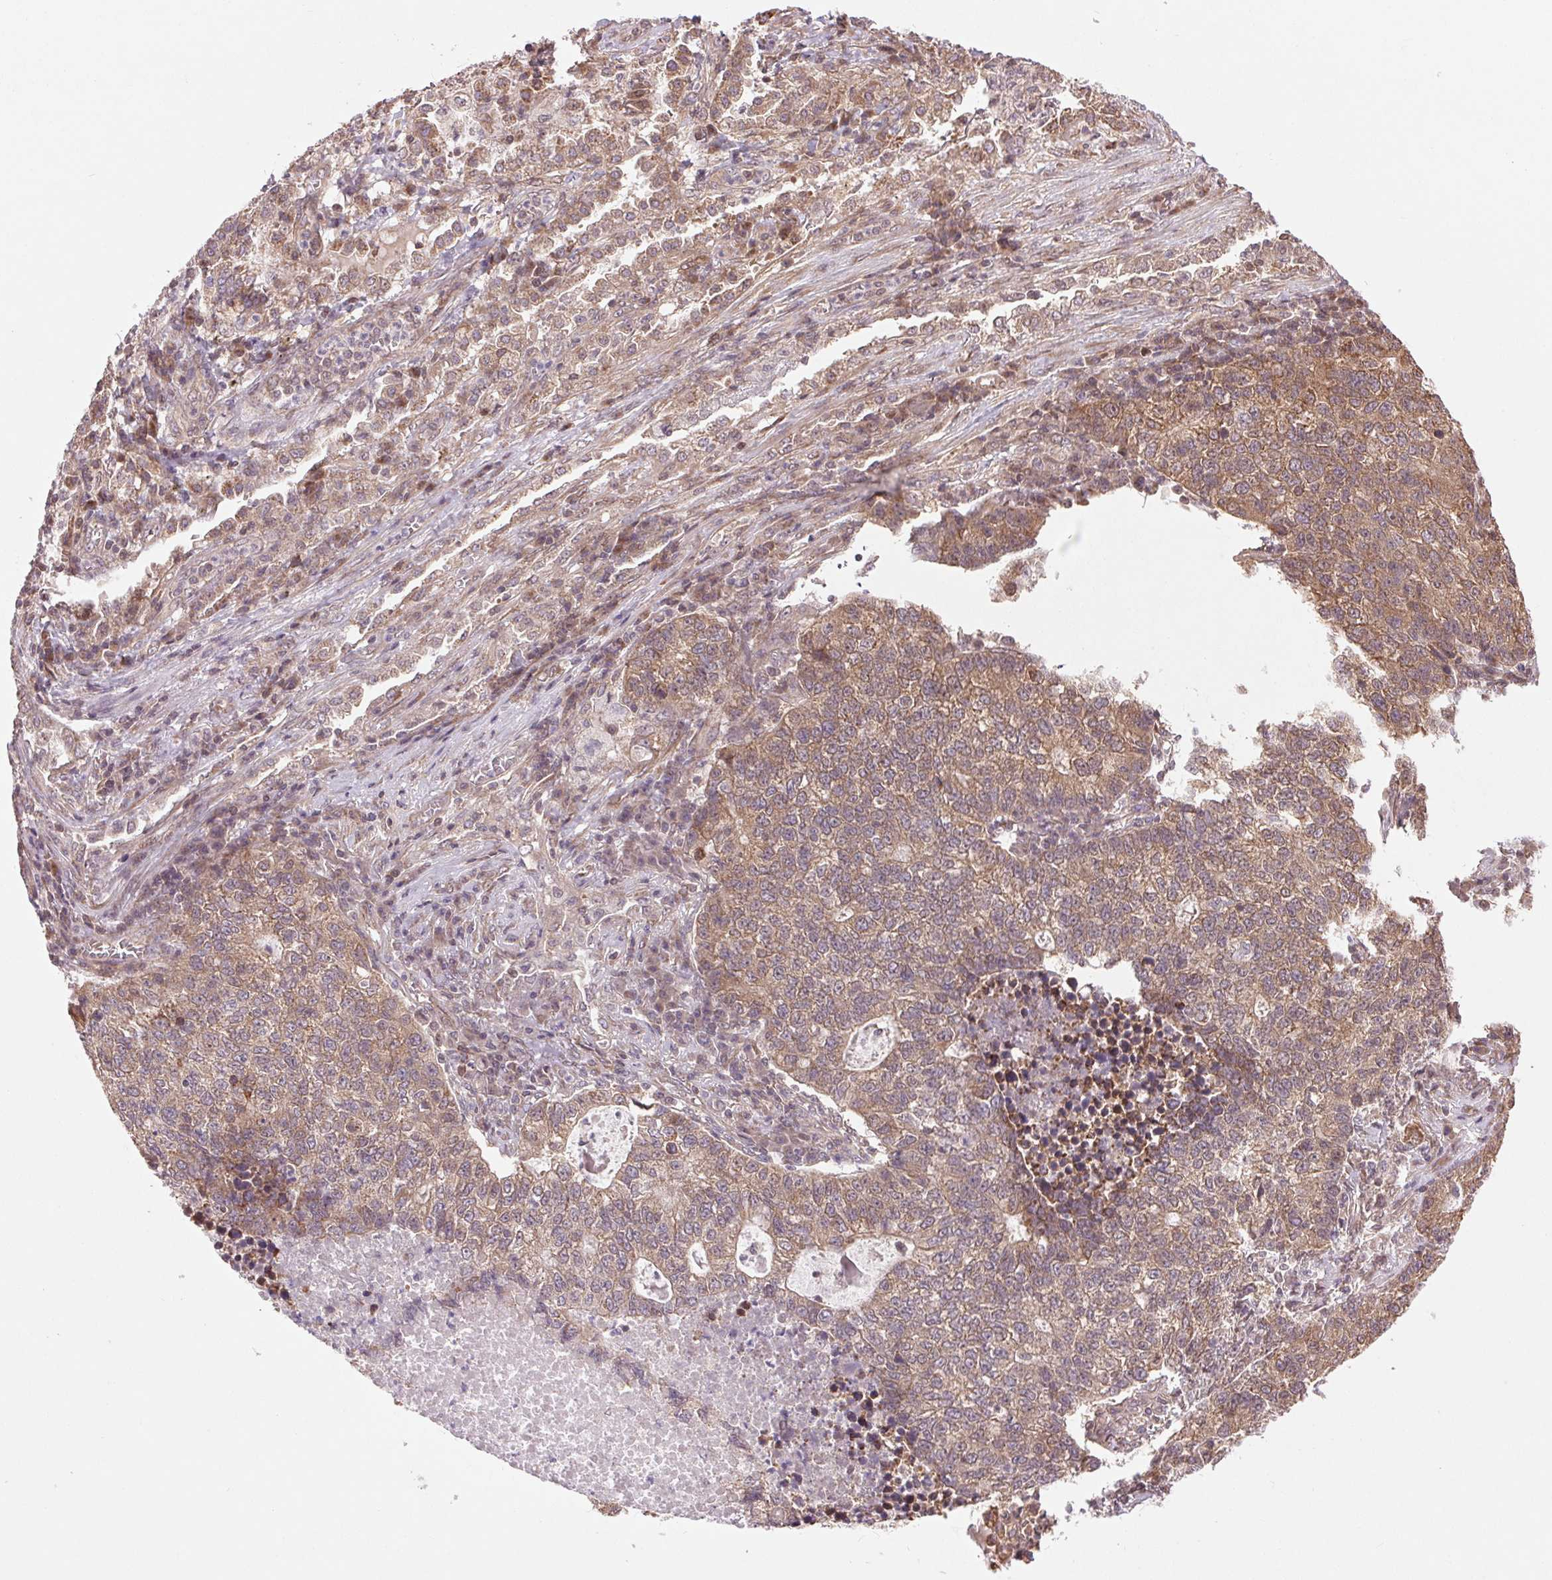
{"staining": {"intensity": "moderate", "quantity": ">75%", "location": "cytoplasmic/membranous"}, "tissue": "lung cancer", "cell_type": "Tumor cells", "image_type": "cancer", "snomed": [{"axis": "morphology", "description": "Adenocarcinoma, NOS"}, {"axis": "topography", "description": "Lung"}], "caption": "Immunohistochemistry (IHC) of lung cancer (adenocarcinoma) displays medium levels of moderate cytoplasmic/membranous expression in approximately >75% of tumor cells. The staining is performed using DAB (3,3'-diaminobenzidine) brown chromogen to label protein expression. The nuclei are counter-stained blue using hematoxylin.", "gene": "BTF3L4", "patient": {"sex": "male", "age": 57}}